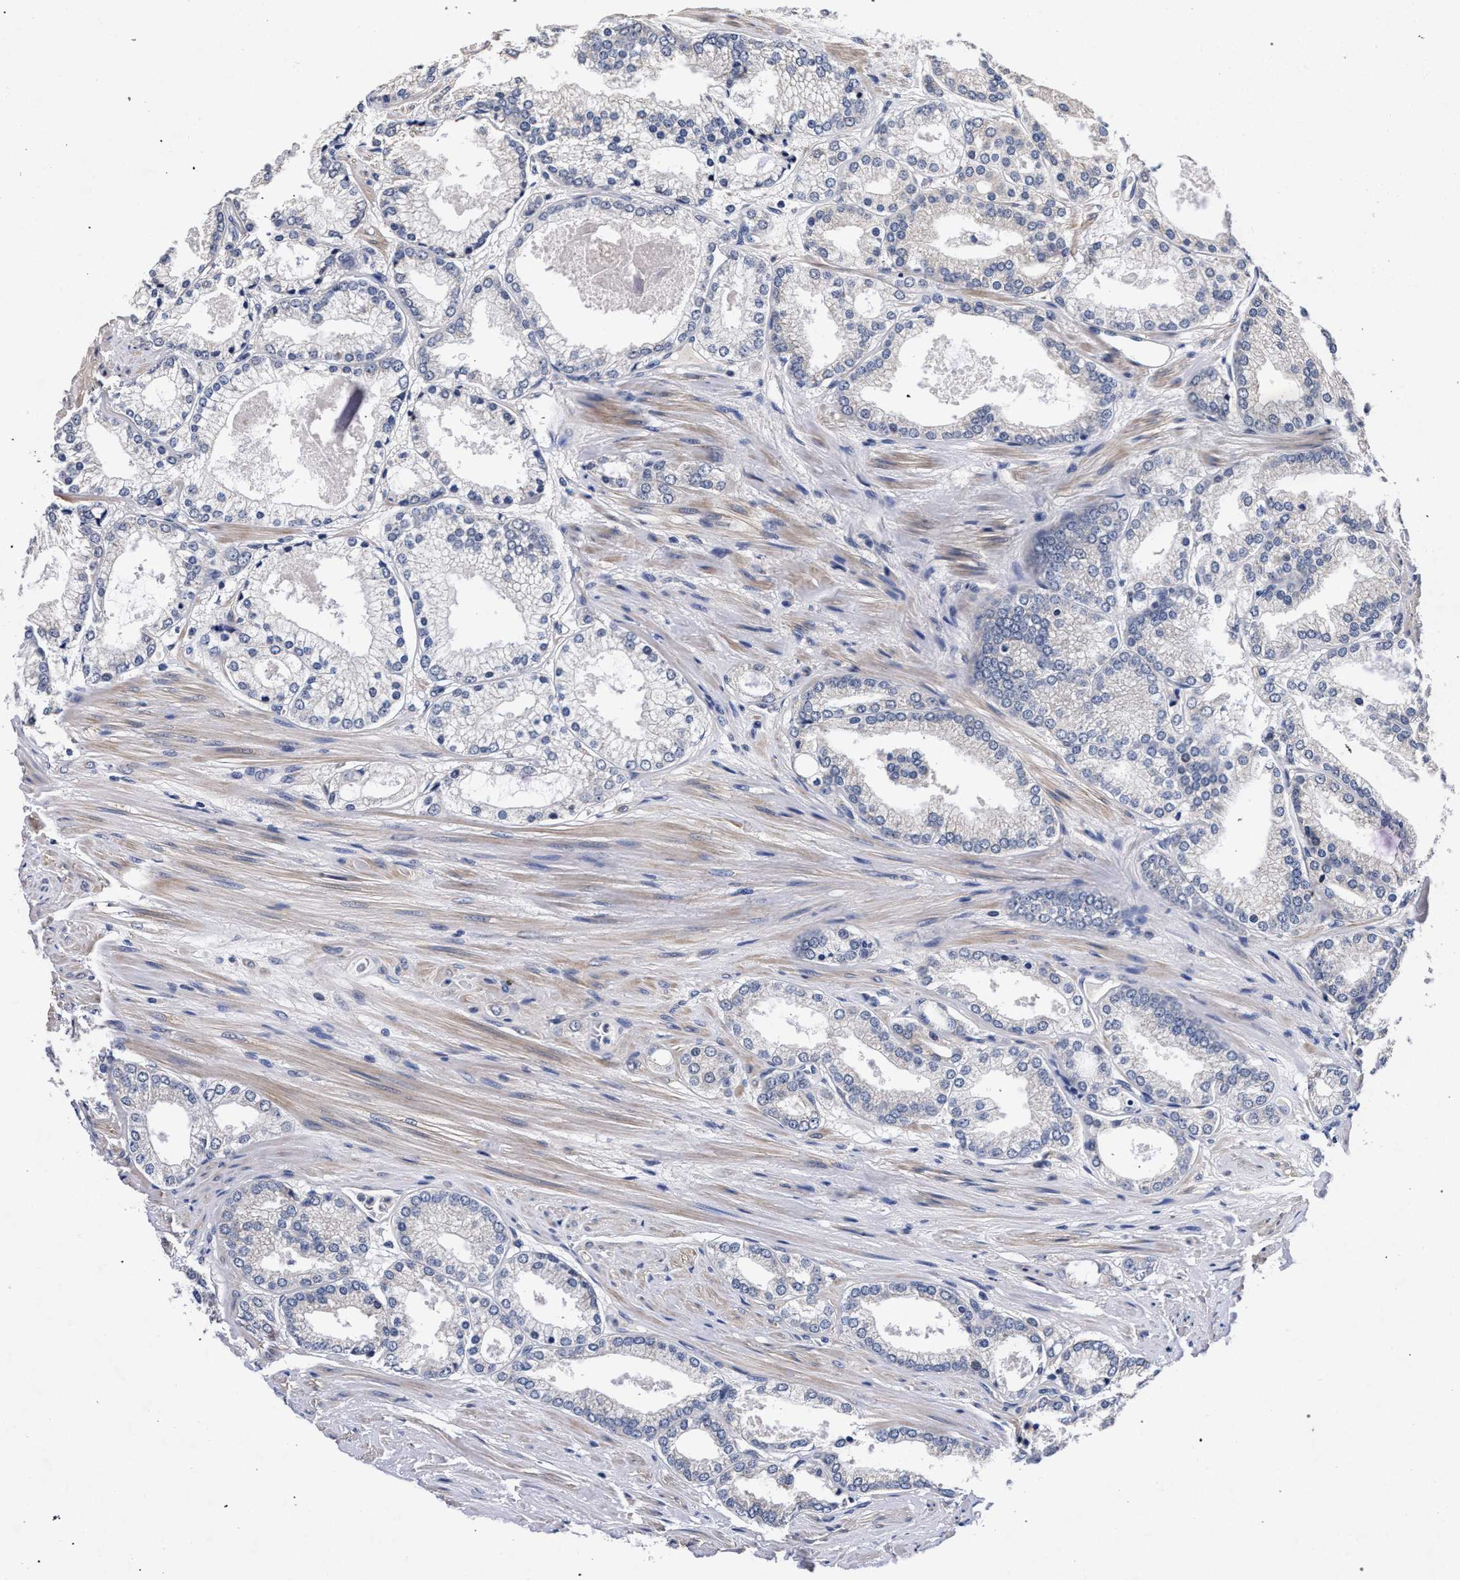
{"staining": {"intensity": "negative", "quantity": "none", "location": "none"}, "tissue": "prostate cancer", "cell_type": "Tumor cells", "image_type": "cancer", "snomed": [{"axis": "morphology", "description": "Adenocarcinoma, High grade"}, {"axis": "topography", "description": "Prostate"}], "caption": "Immunohistochemical staining of adenocarcinoma (high-grade) (prostate) exhibits no significant staining in tumor cells.", "gene": "CFAP95", "patient": {"sex": "male", "age": 61}}